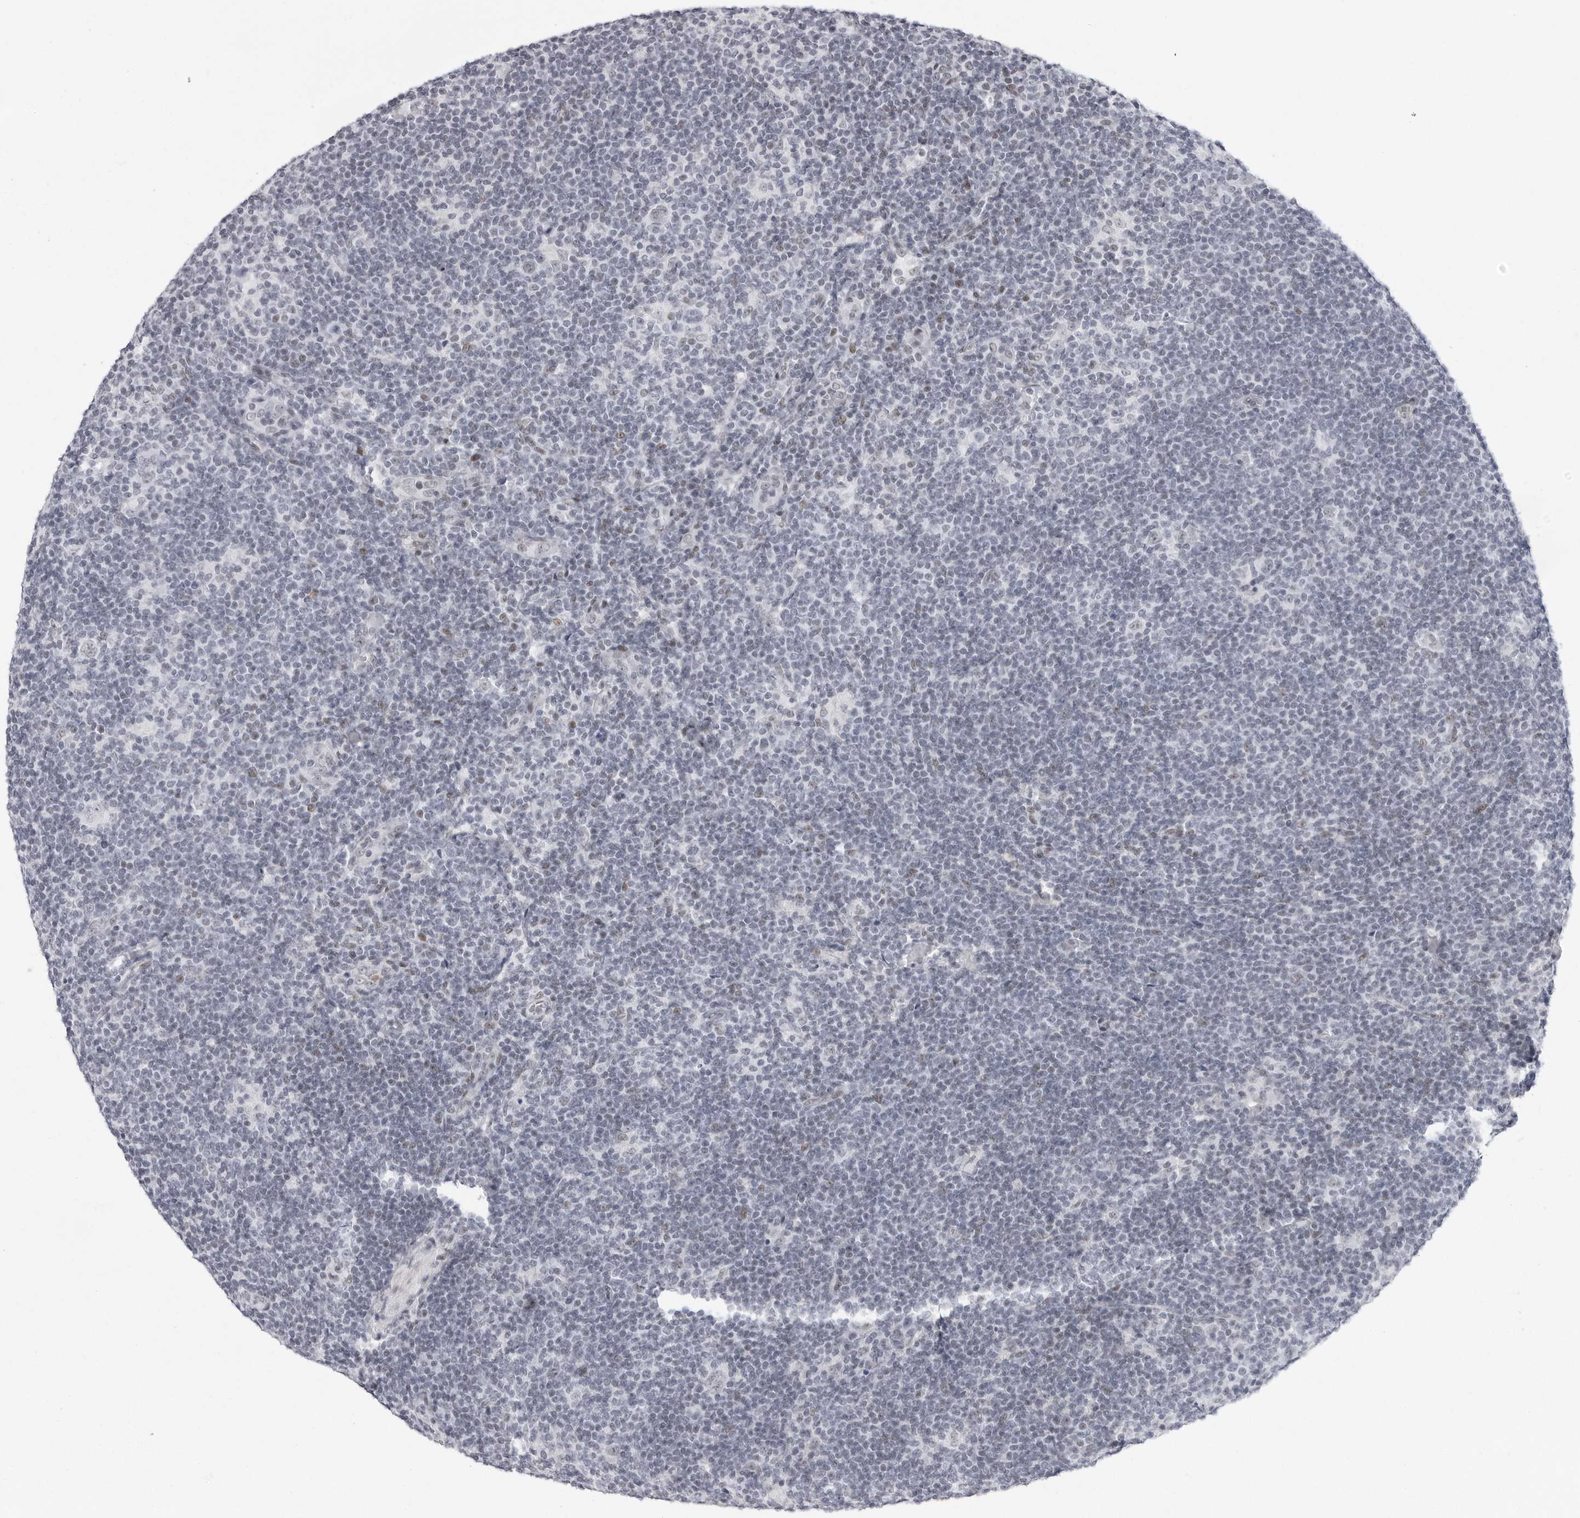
{"staining": {"intensity": "negative", "quantity": "none", "location": "none"}, "tissue": "lymphoma", "cell_type": "Tumor cells", "image_type": "cancer", "snomed": [{"axis": "morphology", "description": "Hodgkin's disease, NOS"}, {"axis": "topography", "description": "Lymph node"}], "caption": "An immunohistochemistry micrograph of Hodgkin's disease is shown. There is no staining in tumor cells of Hodgkin's disease. The staining was performed using DAB to visualize the protein expression in brown, while the nuclei were stained in blue with hematoxylin (Magnification: 20x).", "gene": "VEZF1", "patient": {"sex": "female", "age": 57}}